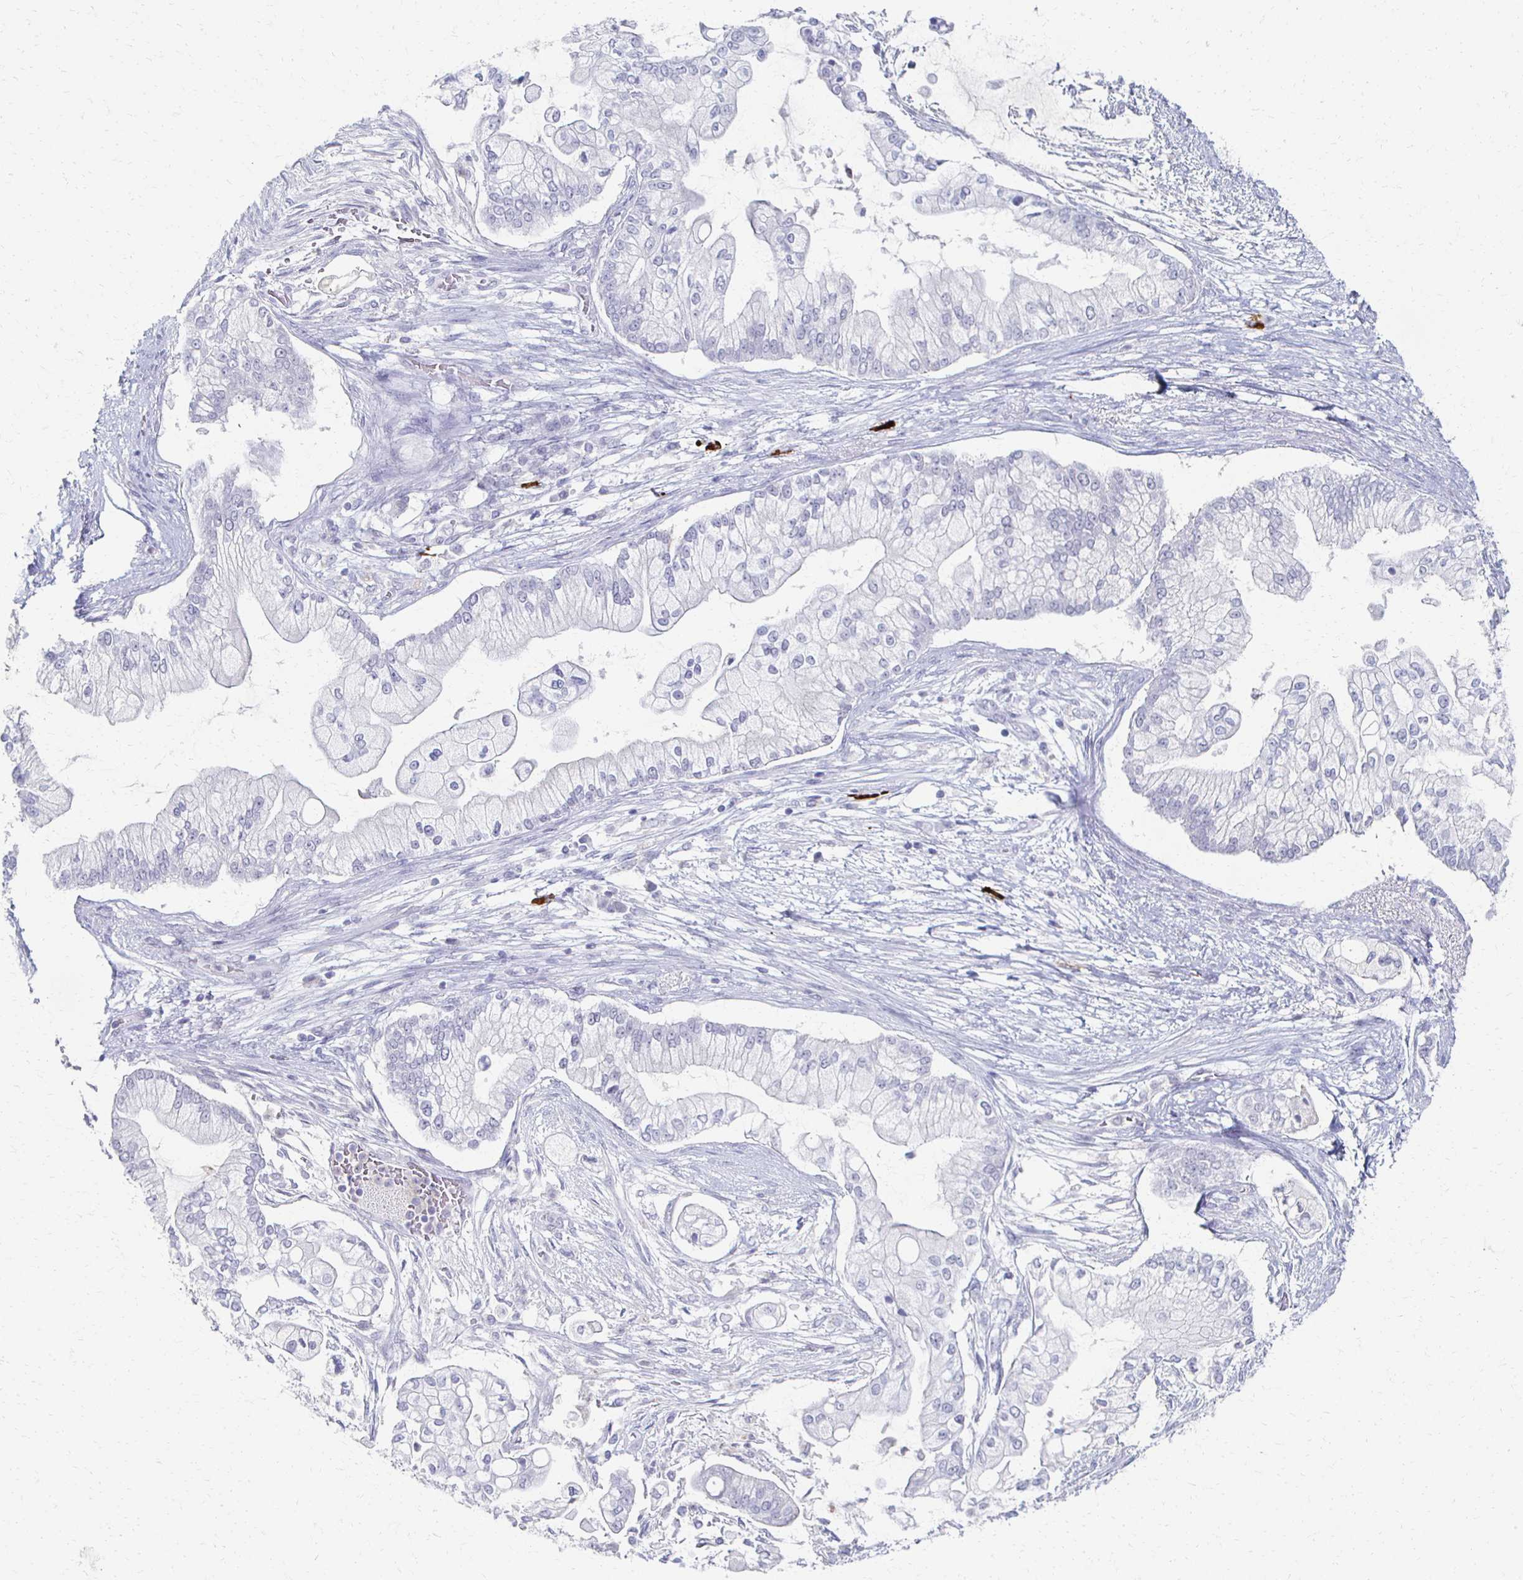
{"staining": {"intensity": "negative", "quantity": "none", "location": "none"}, "tissue": "pancreatic cancer", "cell_type": "Tumor cells", "image_type": "cancer", "snomed": [{"axis": "morphology", "description": "Adenocarcinoma, NOS"}, {"axis": "topography", "description": "Pancreas"}], "caption": "A histopathology image of pancreatic cancer (adenocarcinoma) stained for a protein demonstrates no brown staining in tumor cells.", "gene": "CXCR2", "patient": {"sex": "female", "age": 69}}